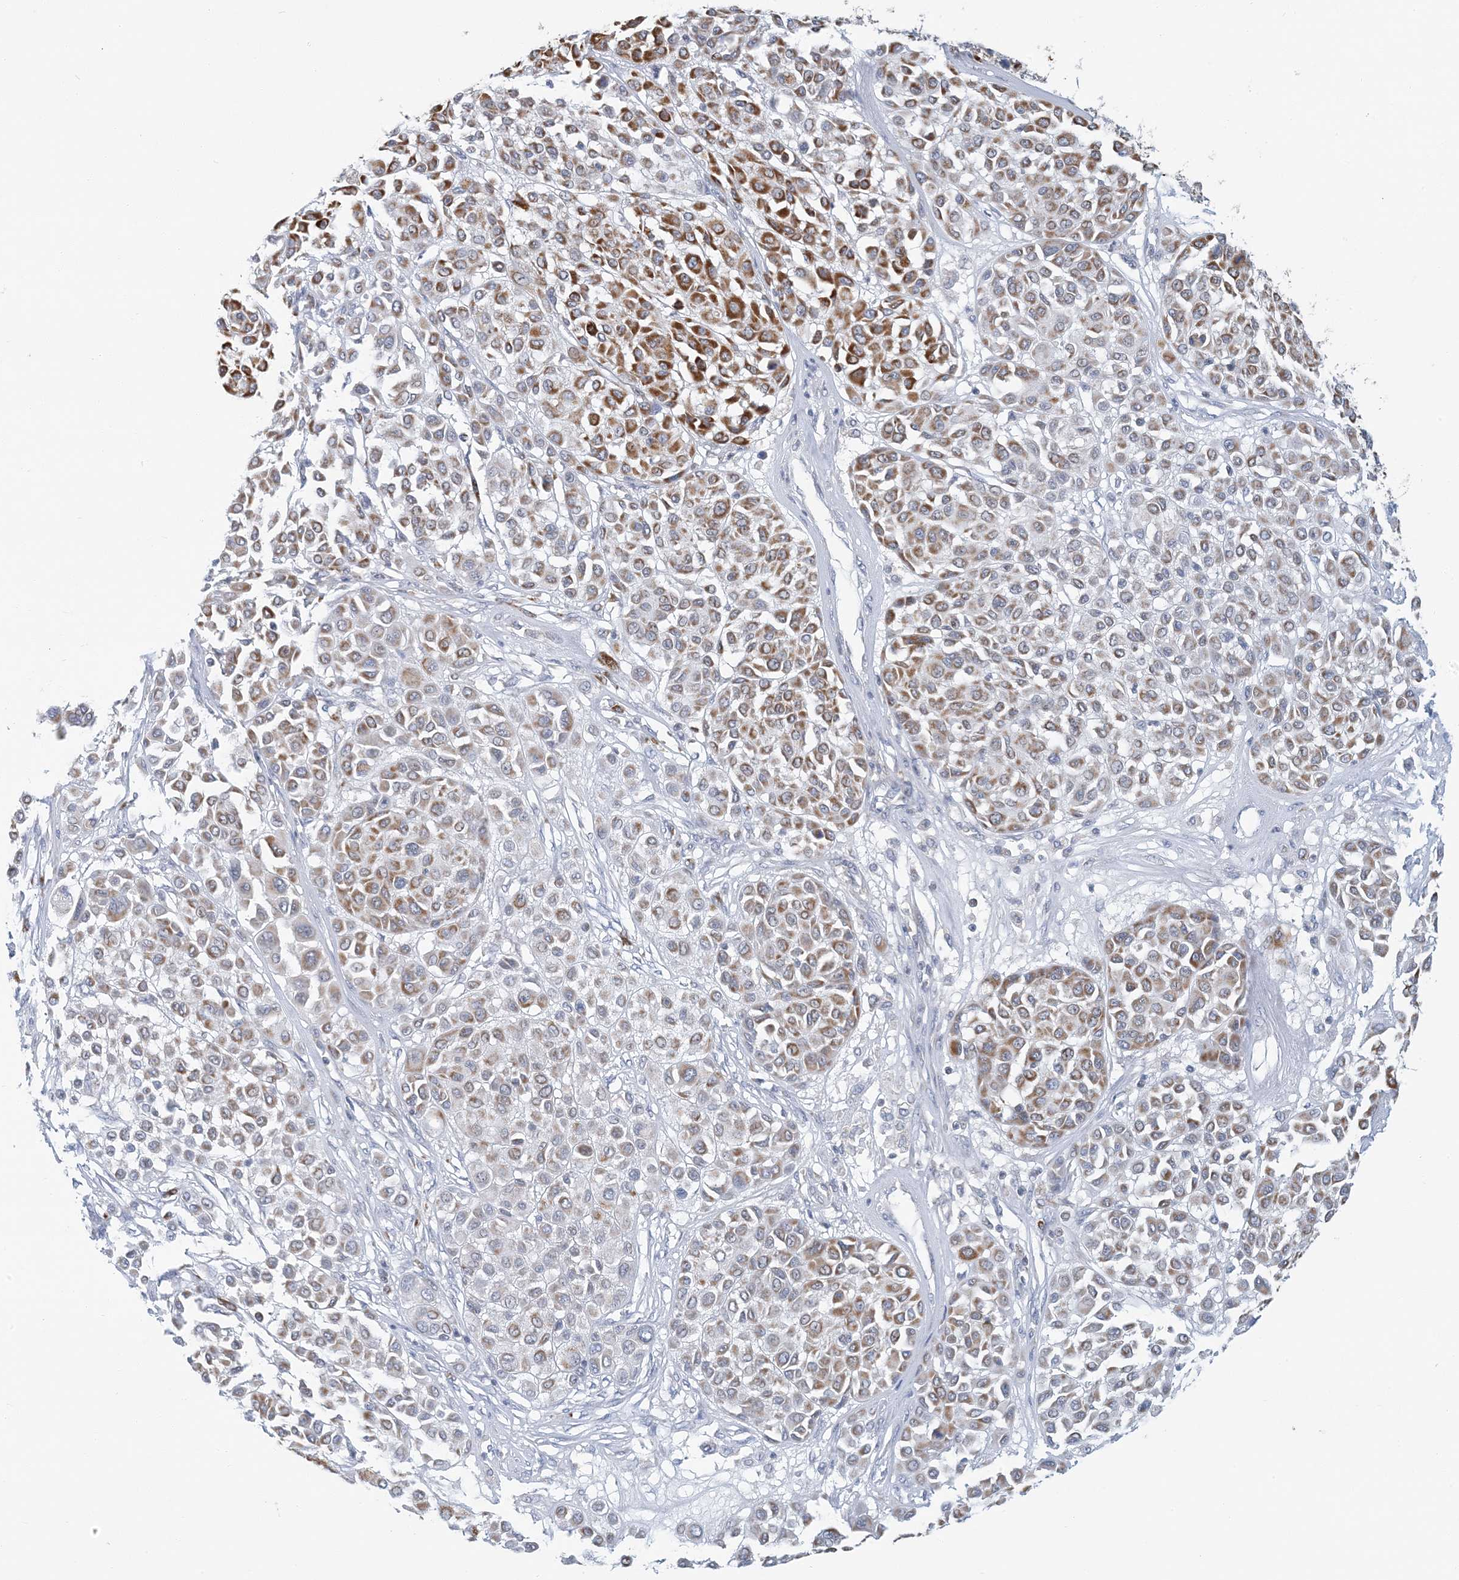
{"staining": {"intensity": "moderate", "quantity": "25%-75%", "location": "cytoplasmic/membranous"}, "tissue": "melanoma", "cell_type": "Tumor cells", "image_type": "cancer", "snomed": [{"axis": "morphology", "description": "Malignant melanoma, Metastatic site"}, {"axis": "topography", "description": "Soft tissue"}], "caption": "DAB immunohistochemical staining of malignant melanoma (metastatic site) demonstrates moderate cytoplasmic/membranous protein positivity in approximately 25%-75% of tumor cells. (Stains: DAB (3,3'-diaminobenzidine) in brown, nuclei in blue, Microscopy: brightfield microscopy at high magnification).", "gene": "BDH1", "patient": {"sex": "male", "age": 41}}